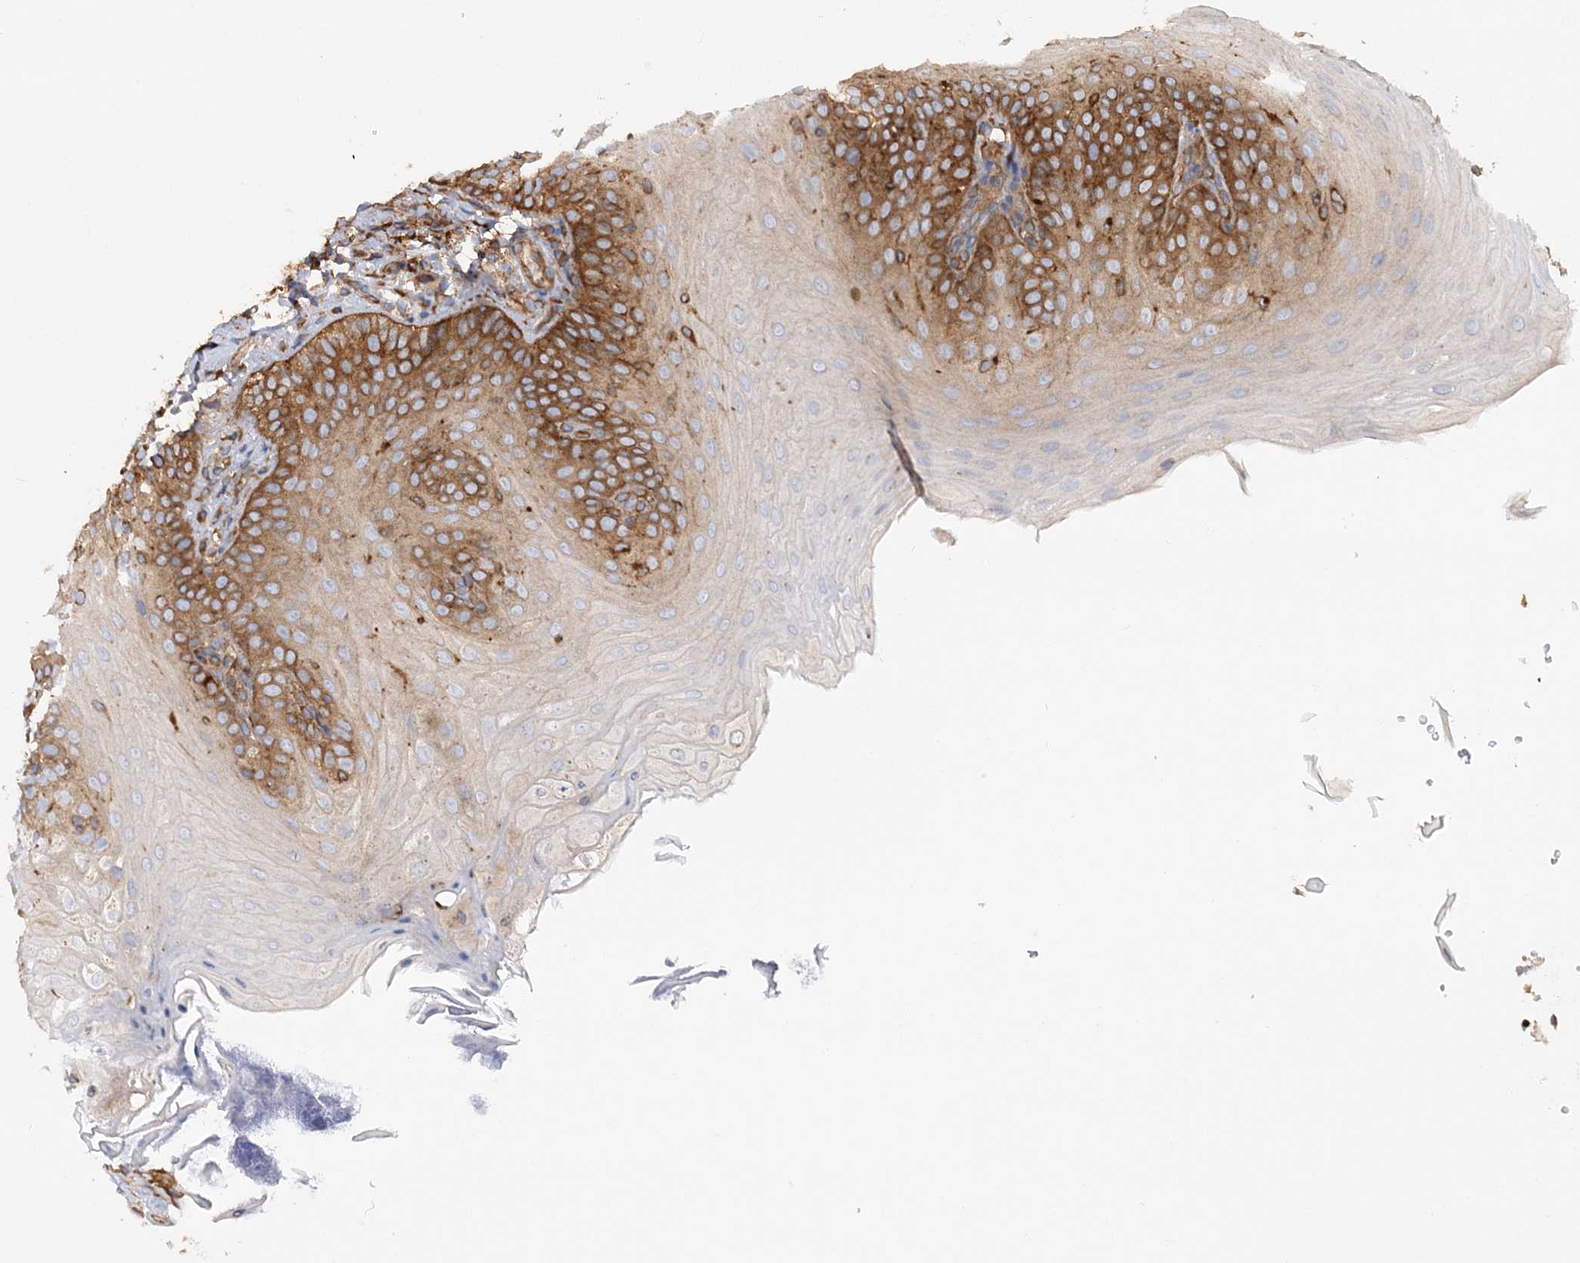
{"staining": {"intensity": "strong", "quantity": "25%-75%", "location": "cytoplasmic/membranous"}, "tissue": "oral mucosa", "cell_type": "Squamous epithelial cells", "image_type": "normal", "snomed": [{"axis": "morphology", "description": "Normal tissue, NOS"}, {"axis": "topography", "description": "Oral tissue"}], "caption": "Brown immunohistochemical staining in normal oral mucosa demonstrates strong cytoplasmic/membranous staining in about 25%-75% of squamous epithelial cells.", "gene": "TBC1D5", "patient": {"sex": "female", "age": 68}}